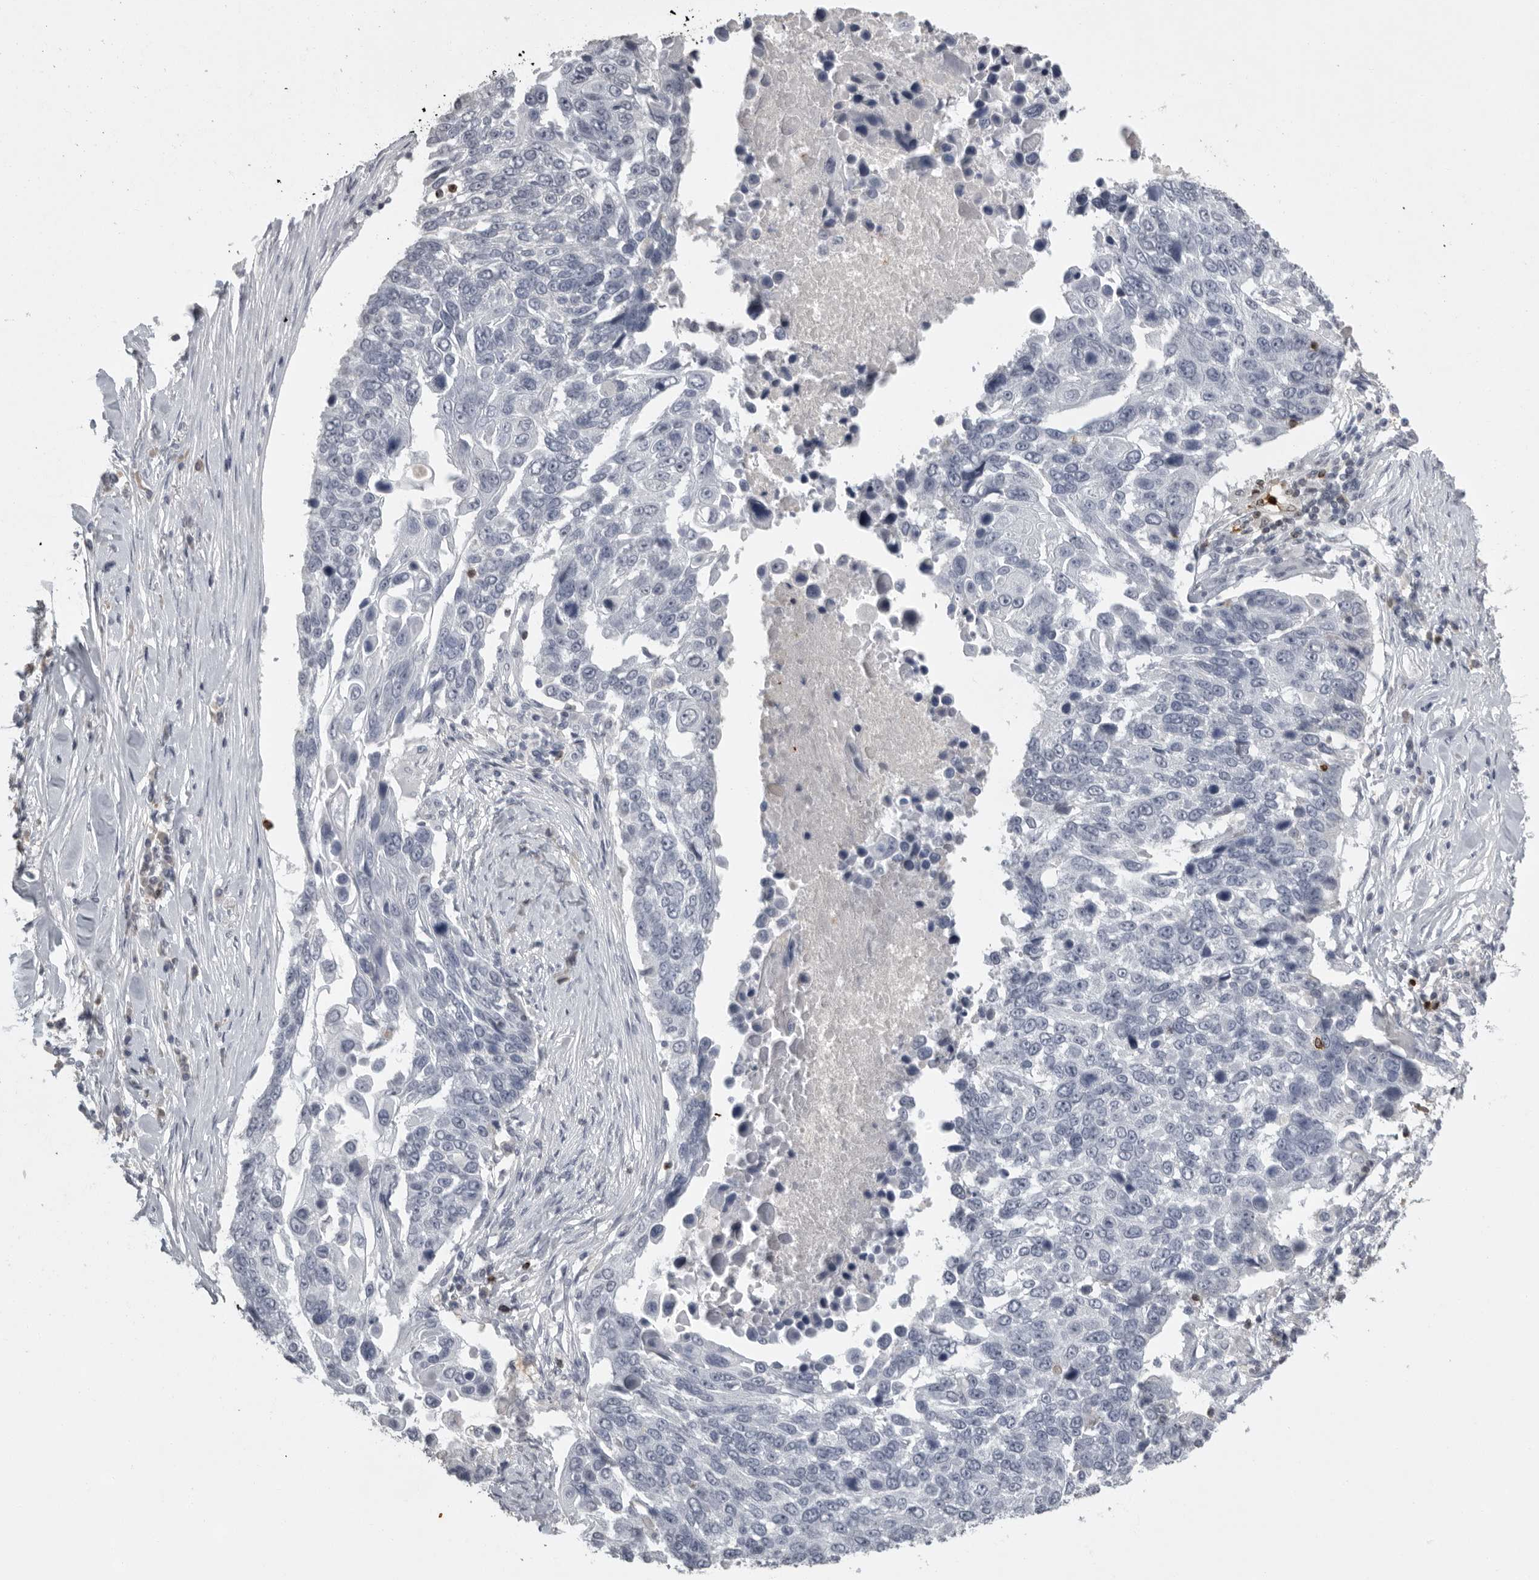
{"staining": {"intensity": "negative", "quantity": "none", "location": "none"}, "tissue": "lung cancer", "cell_type": "Tumor cells", "image_type": "cancer", "snomed": [{"axis": "morphology", "description": "Squamous cell carcinoma, NOS"}, {"axis": "topography", "description": "Lung"}], "caption": "A histopathology image of squamous cell carcinoma (lung) stained for a protein exhibits no brown staining in tumor cells. The staining is performed using DAB brown chromogen with nuclei counter-stained in using hematoxylin.", "gene": "GNLY", "patient": {"sex": "male", "age": 66}}